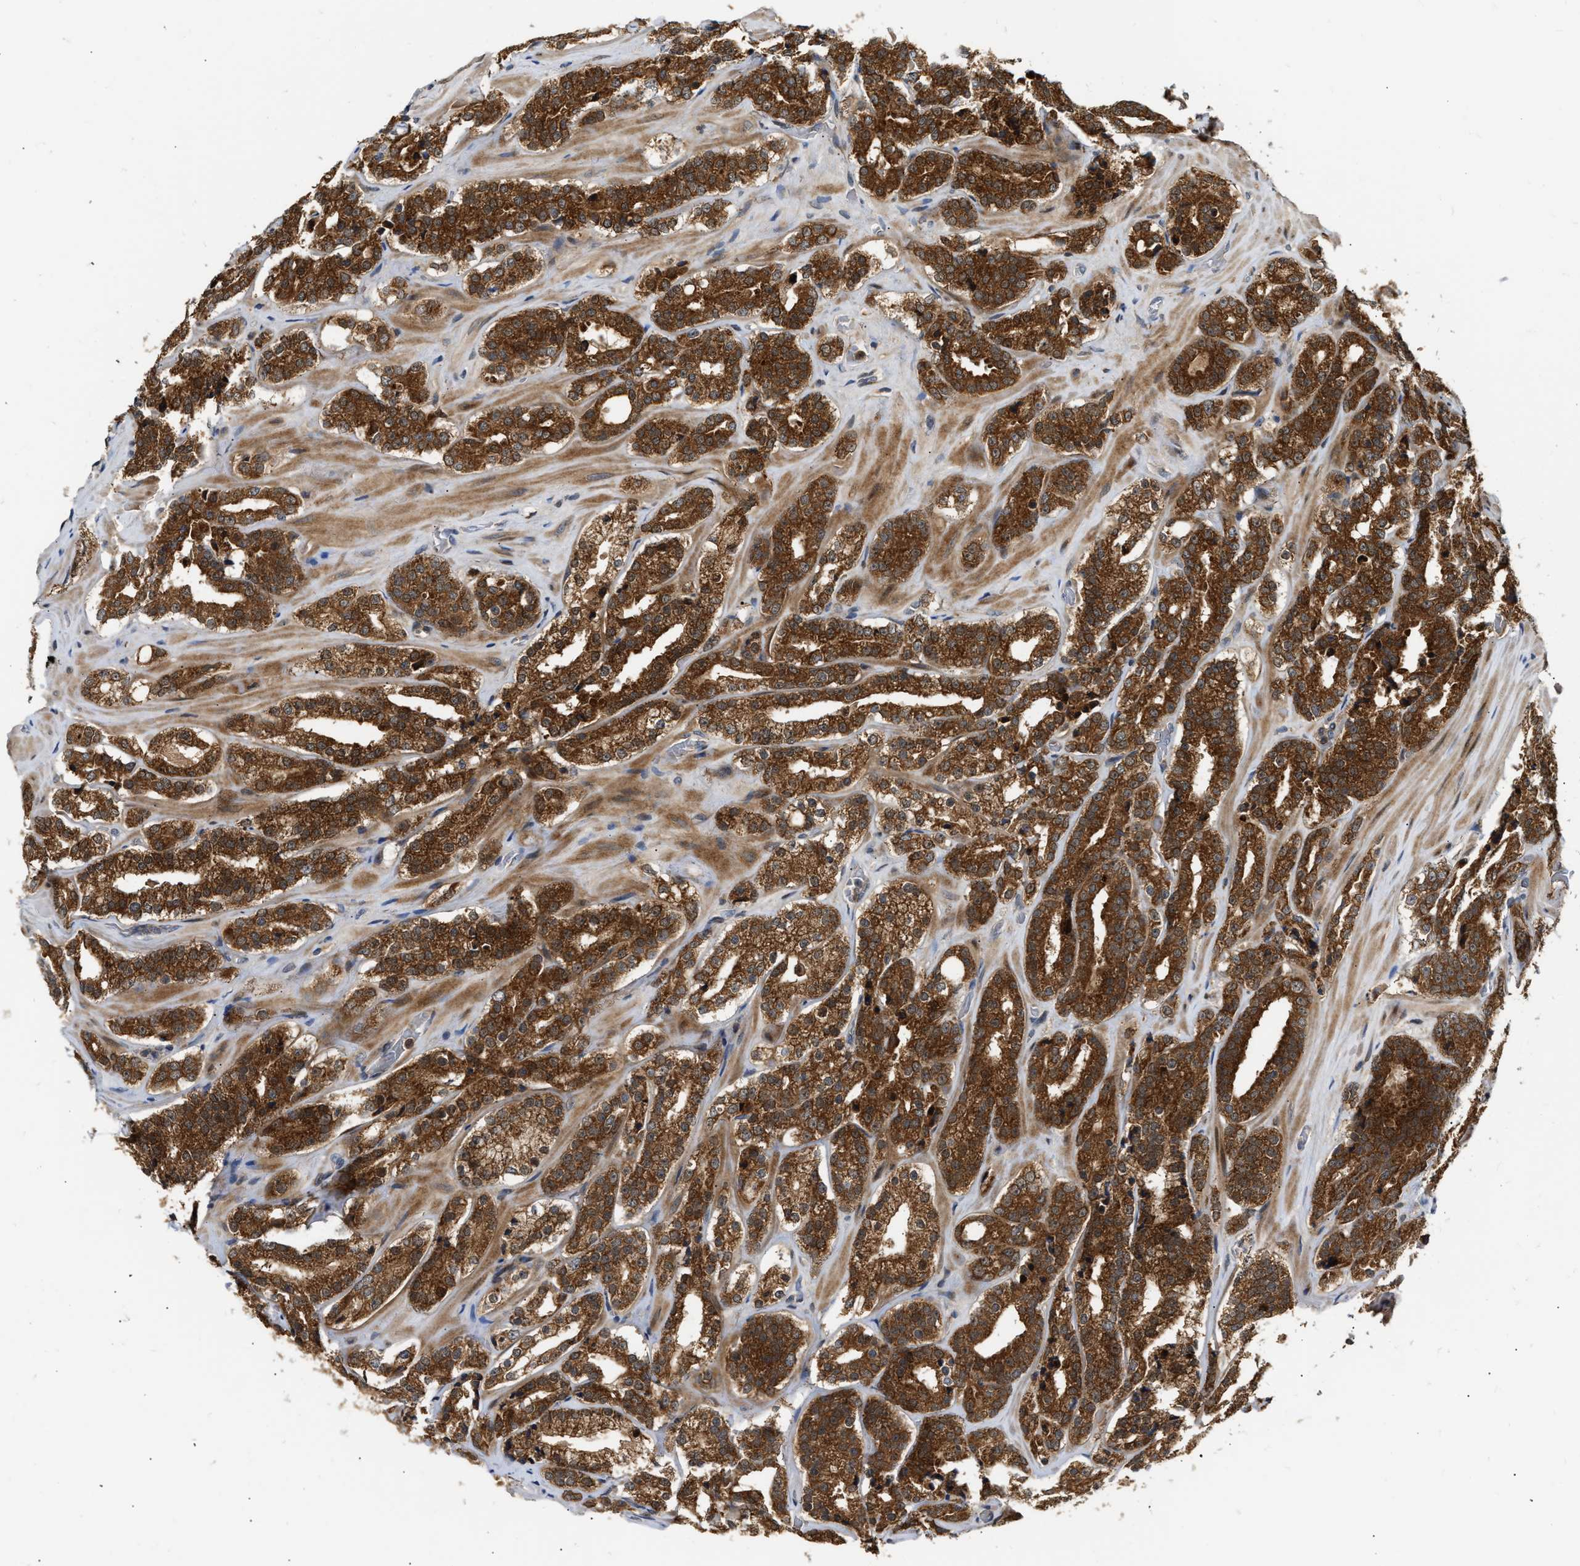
{"staining": {"intensity": "strong", "quantity": ">75%", "location": "cytoplasmic/membranous"}, "tissue": "prostate cancer", "cell_type": "Tumor cells", "image_type": "cancer", "snomed": [{"axis": "morphology", "description": "Adenocarcinoma, High grade"}, {"axis": "topography", "description": "Prostate"}], "caption": "This is a micrograph of IHC staining of prostate cancer, which shows strong positivity in the cytoplasmic/membranous of tumor cells.", "gene": "EXTL2", "patient": {"sex": "male", "age": 60}}